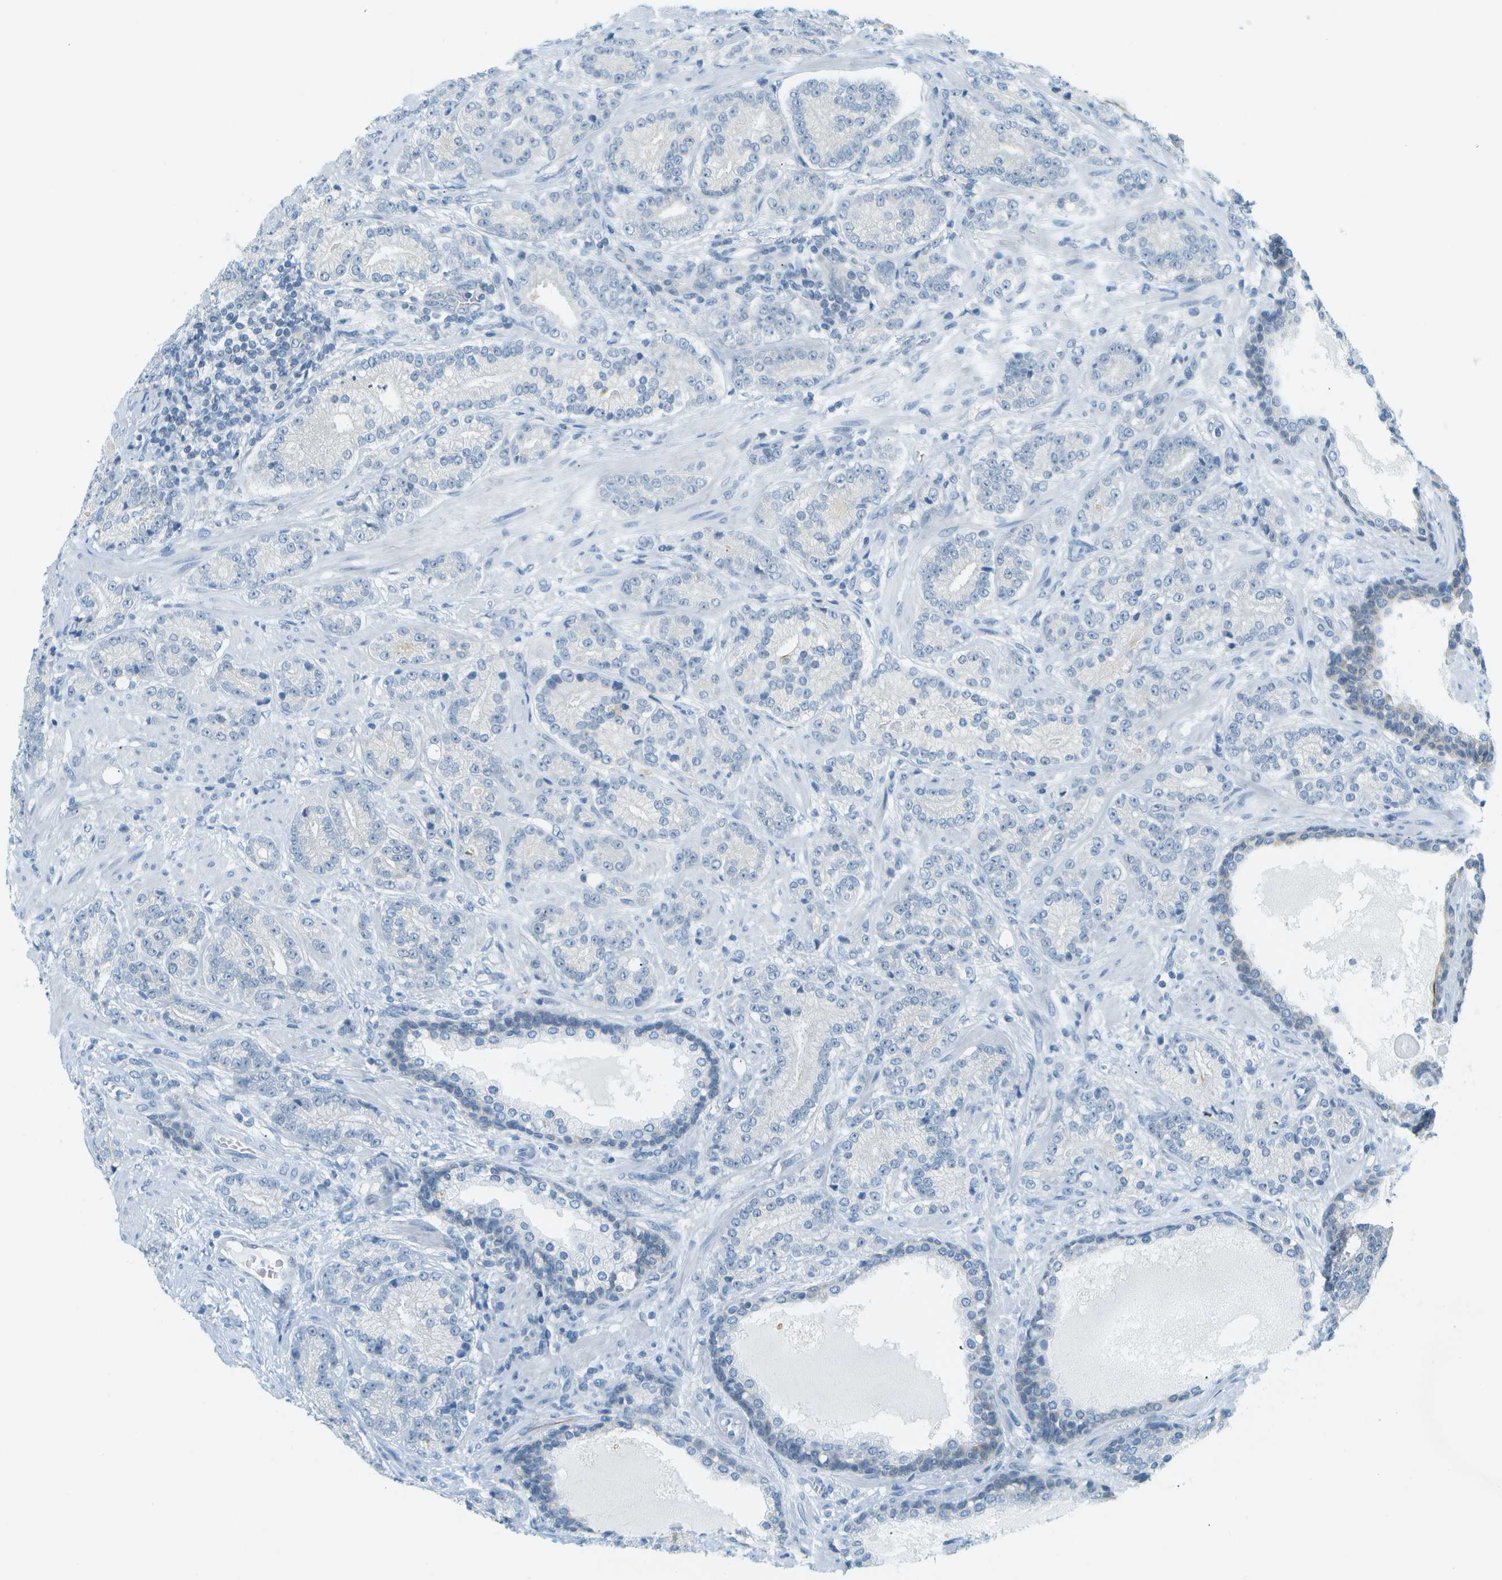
{"staining": {"intensity": "negative", "quantity": "none", "location": "none"}, "tissue": "prostate cancer", "cell_type": "Tumor cells", "image_type": "cancer", "snomed": [{"axis": "morphology", "description": "Adenocarcinoma, High grade"}, {"axis": "topography", "description": "Prostate"}], "caption": "Image shows no protein staining in tumor cells of prostate high-grade adenocarcinoma tissue.", "gene": "SMYD5", "patient": {"sex": "male", "age": 61}}